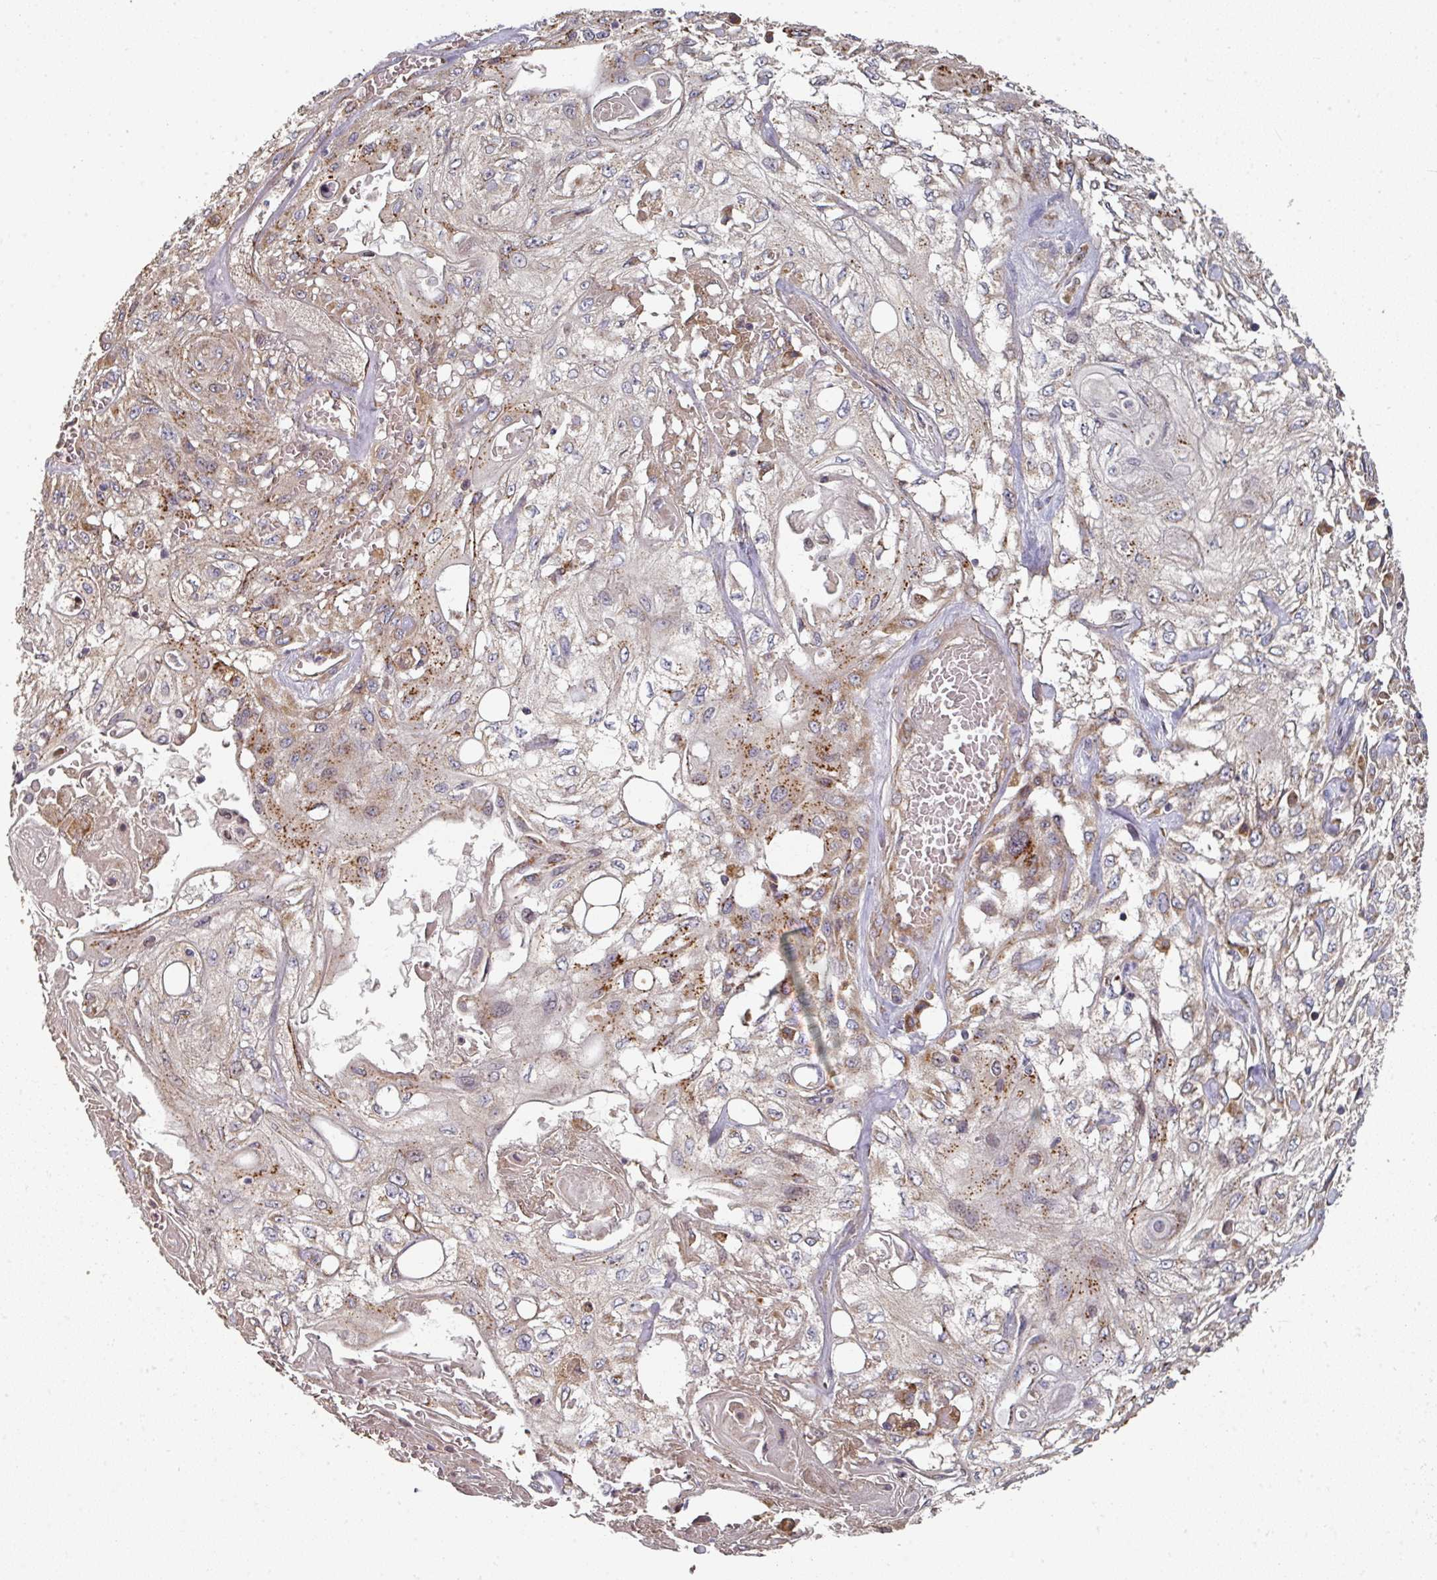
{"staining": {"intensity": "moderate", "quantity": ">75%", "location": "cytoplasmic/membranous"}, "tissue": "skin cancer", "cell_type": "Tumor cells", "image_type": "cancer", "snomed": [{"axis": "morphology", "description": "Squamous cell carcinoma, NOS"}, {"axis": "morphology", "description": "Squamous cell carcinoma, metastatic, NOS"}, {"axis": "topography", "description": "Skin"}, {"axis": "topography", "description": "Lymph node"}], "caption": "The immunohistochemical stain shows moderate cytoplasmic/membranous positivity in tumor cells of skin cancer tissue.", "gene": "EDEM2", "patient": {"sex": "male", "age": 75}}